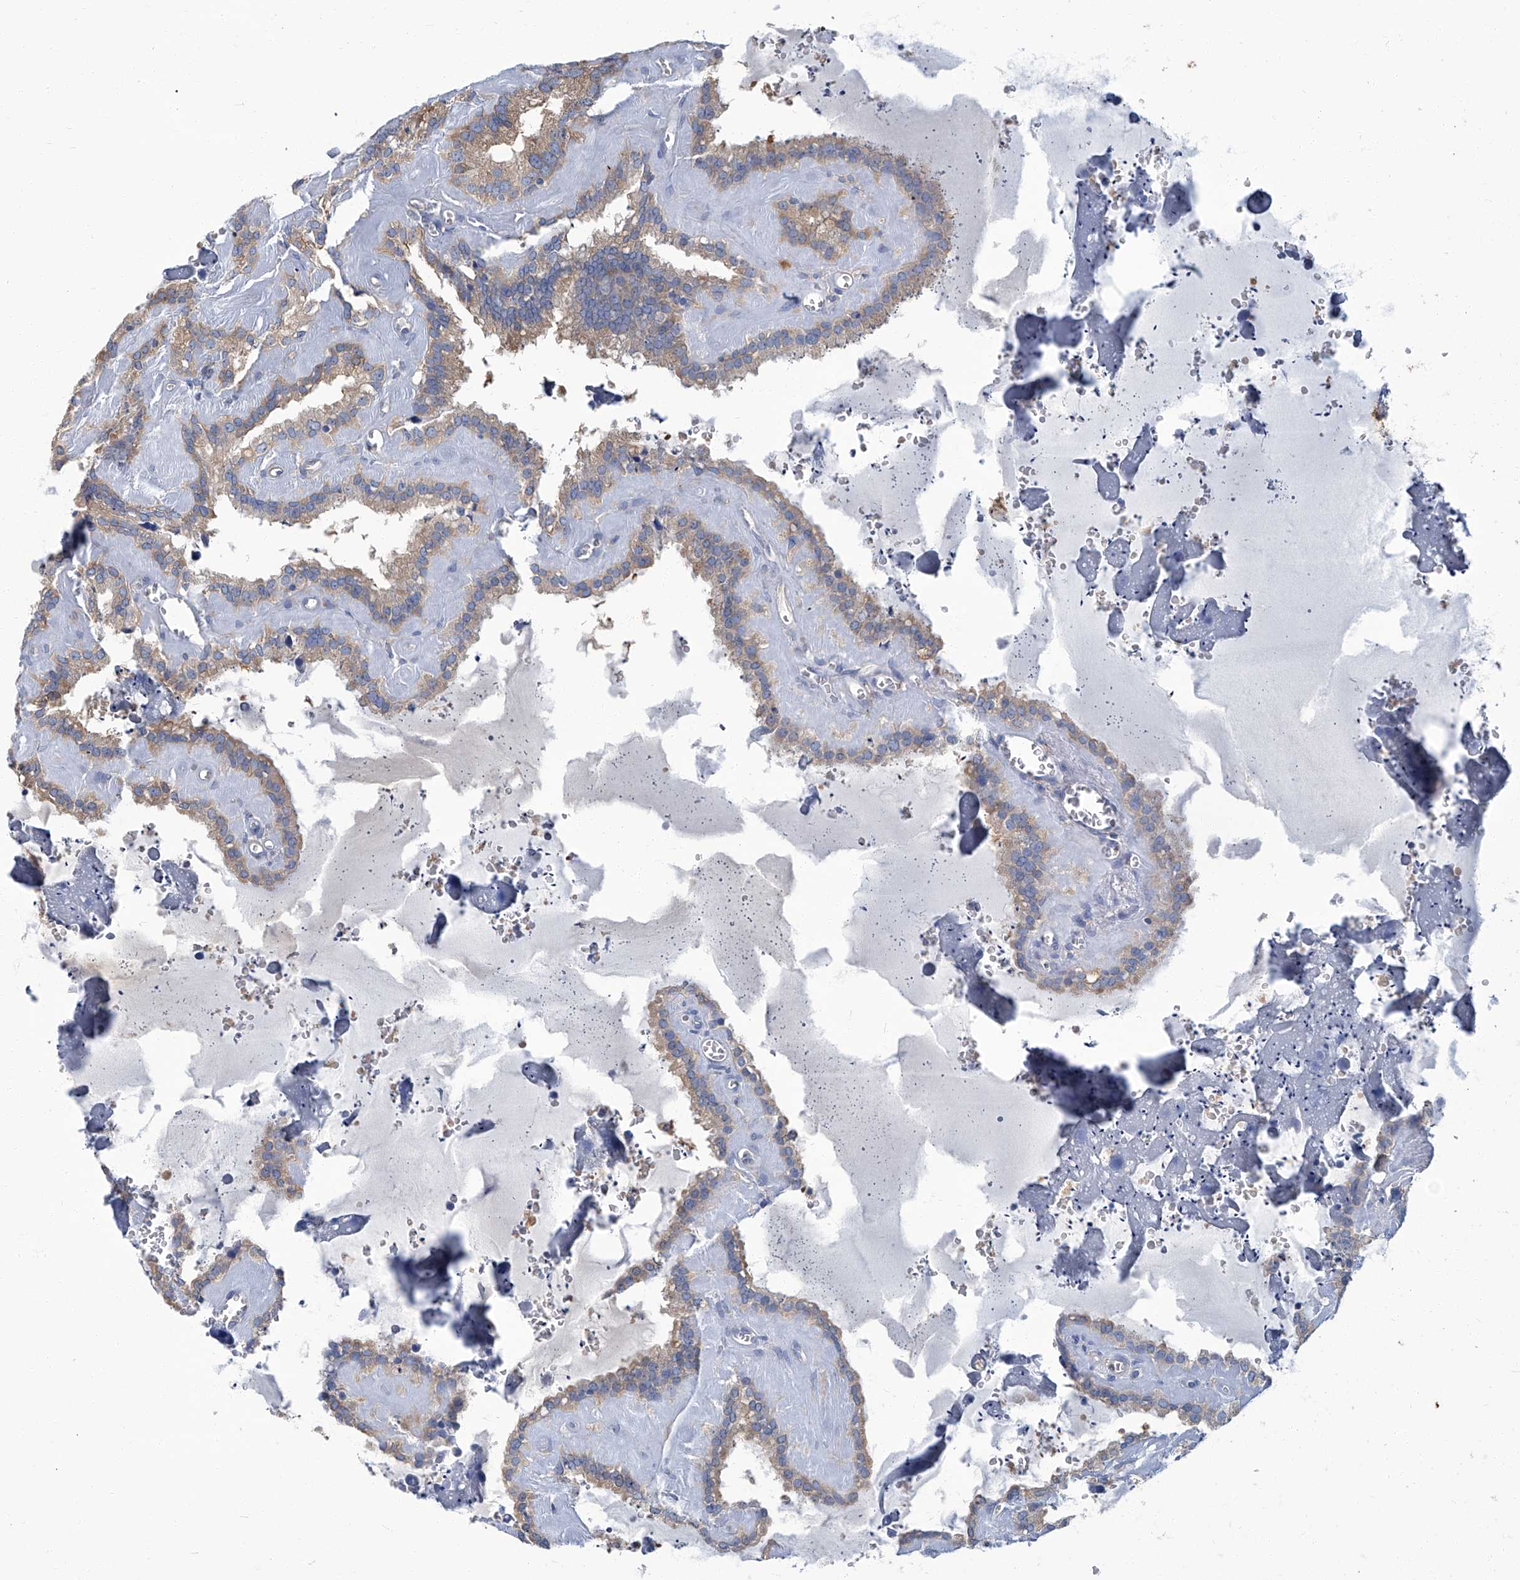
{"staining": {"intensity": "weak", "quantity": ">75%", "location": "cytoplasmic/membranous"}, "tissue": "seminal vesicle", "cell_type": "Glandular cells", "image_type": "normal", "snomed": [{"axis": "morphology", "description": "Normal tissue, NOS"}, {"axis": "topography", "description": "Prostate"}, {"axis": "topography", "description": "Seminal veicle"}], "caption": "The immunohistochemical stain labels weak cytoplasmic/membranous expression in glandular cells of unremarkable seminal vesicle.", "gene": "PFKL", "patient": {"sex": "male", "age": 59}}